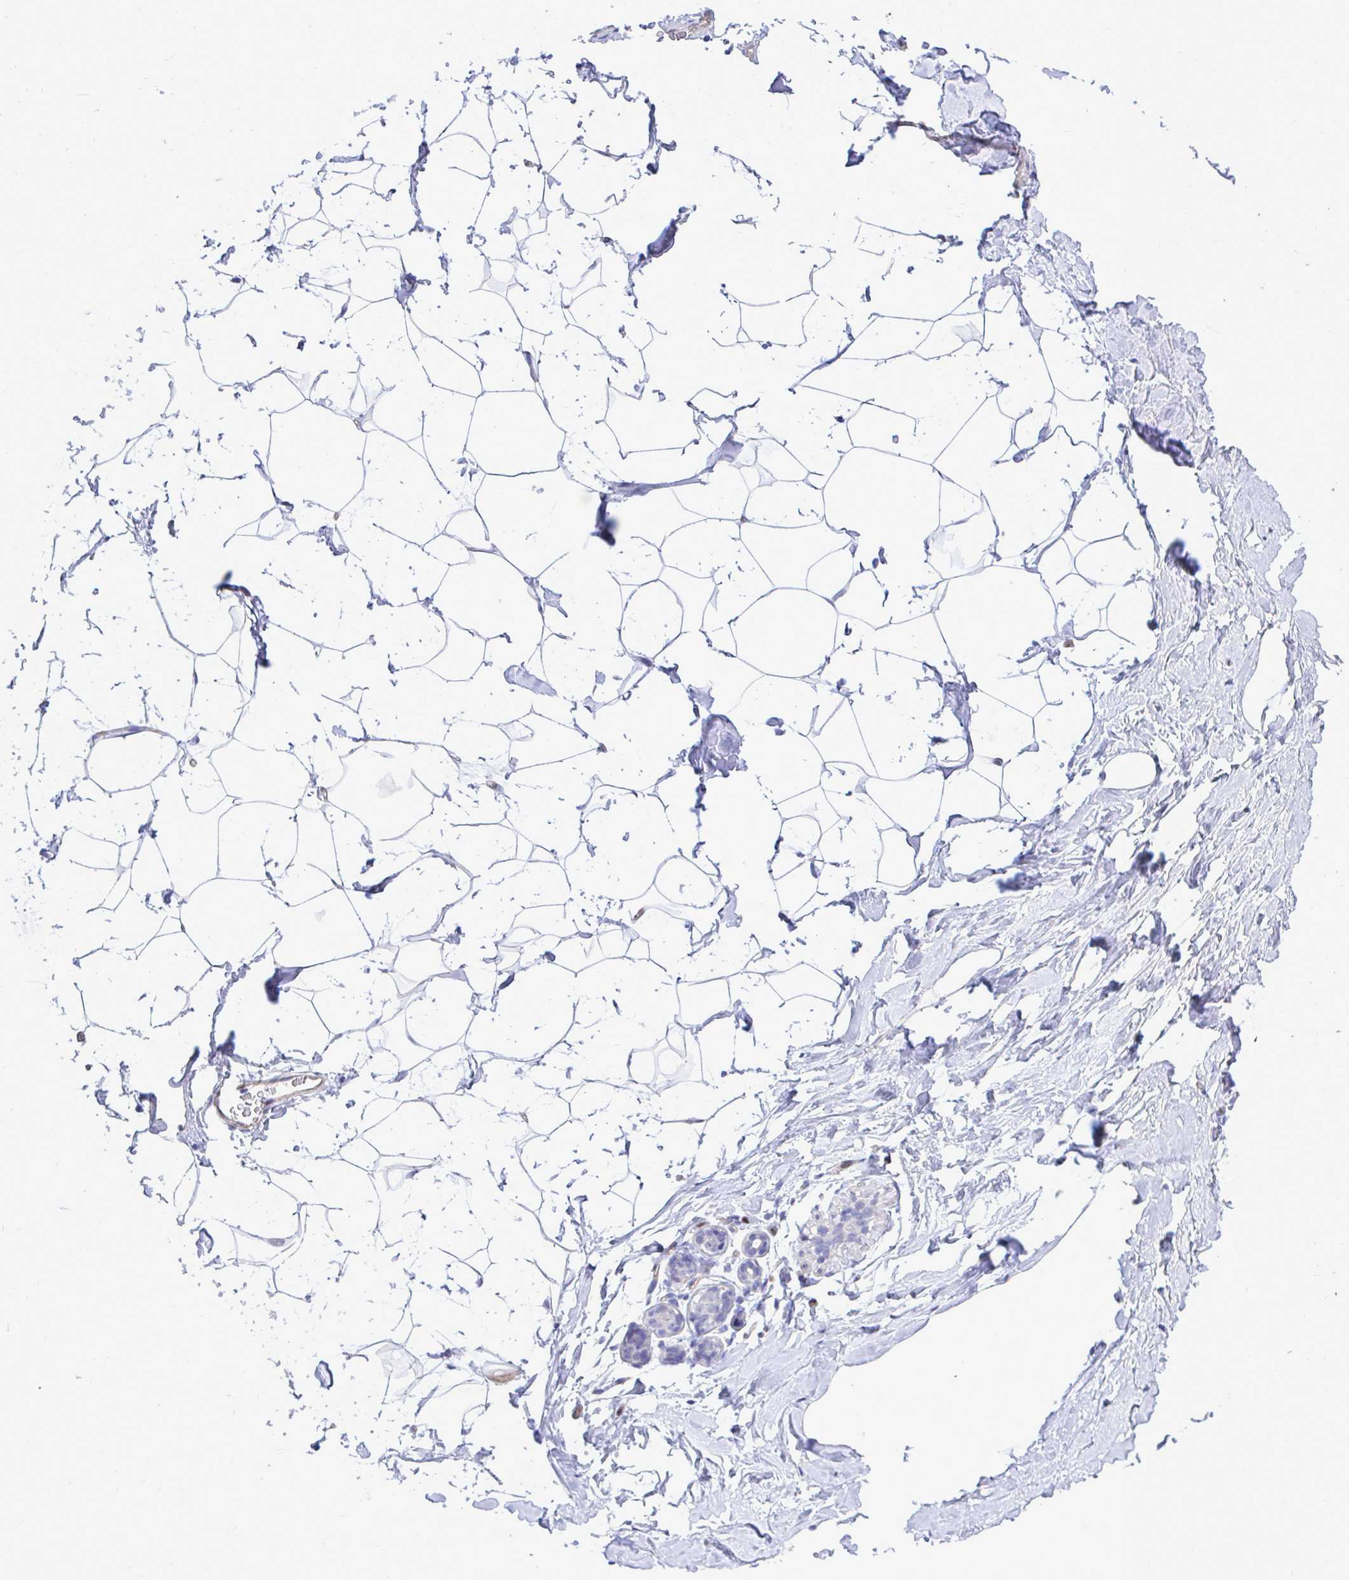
{"staining": {"intensity": "negative", "quantity": "none", "location": "none"}, "tissue": "breast", "cell_type": "Adipocytes", "image_type": "normal", "snomed": [{"axis": "morphology", "description": "Normal tissue, NOS"}, {"axis": "topography", "description": "Breast"}], "caption": "Immunohistochemical staining of unremarkable breast exhibits no significant positivity in adipocytes.", "gene": "SLC25A51", "patient": {"sex": "female", "age": 32}}